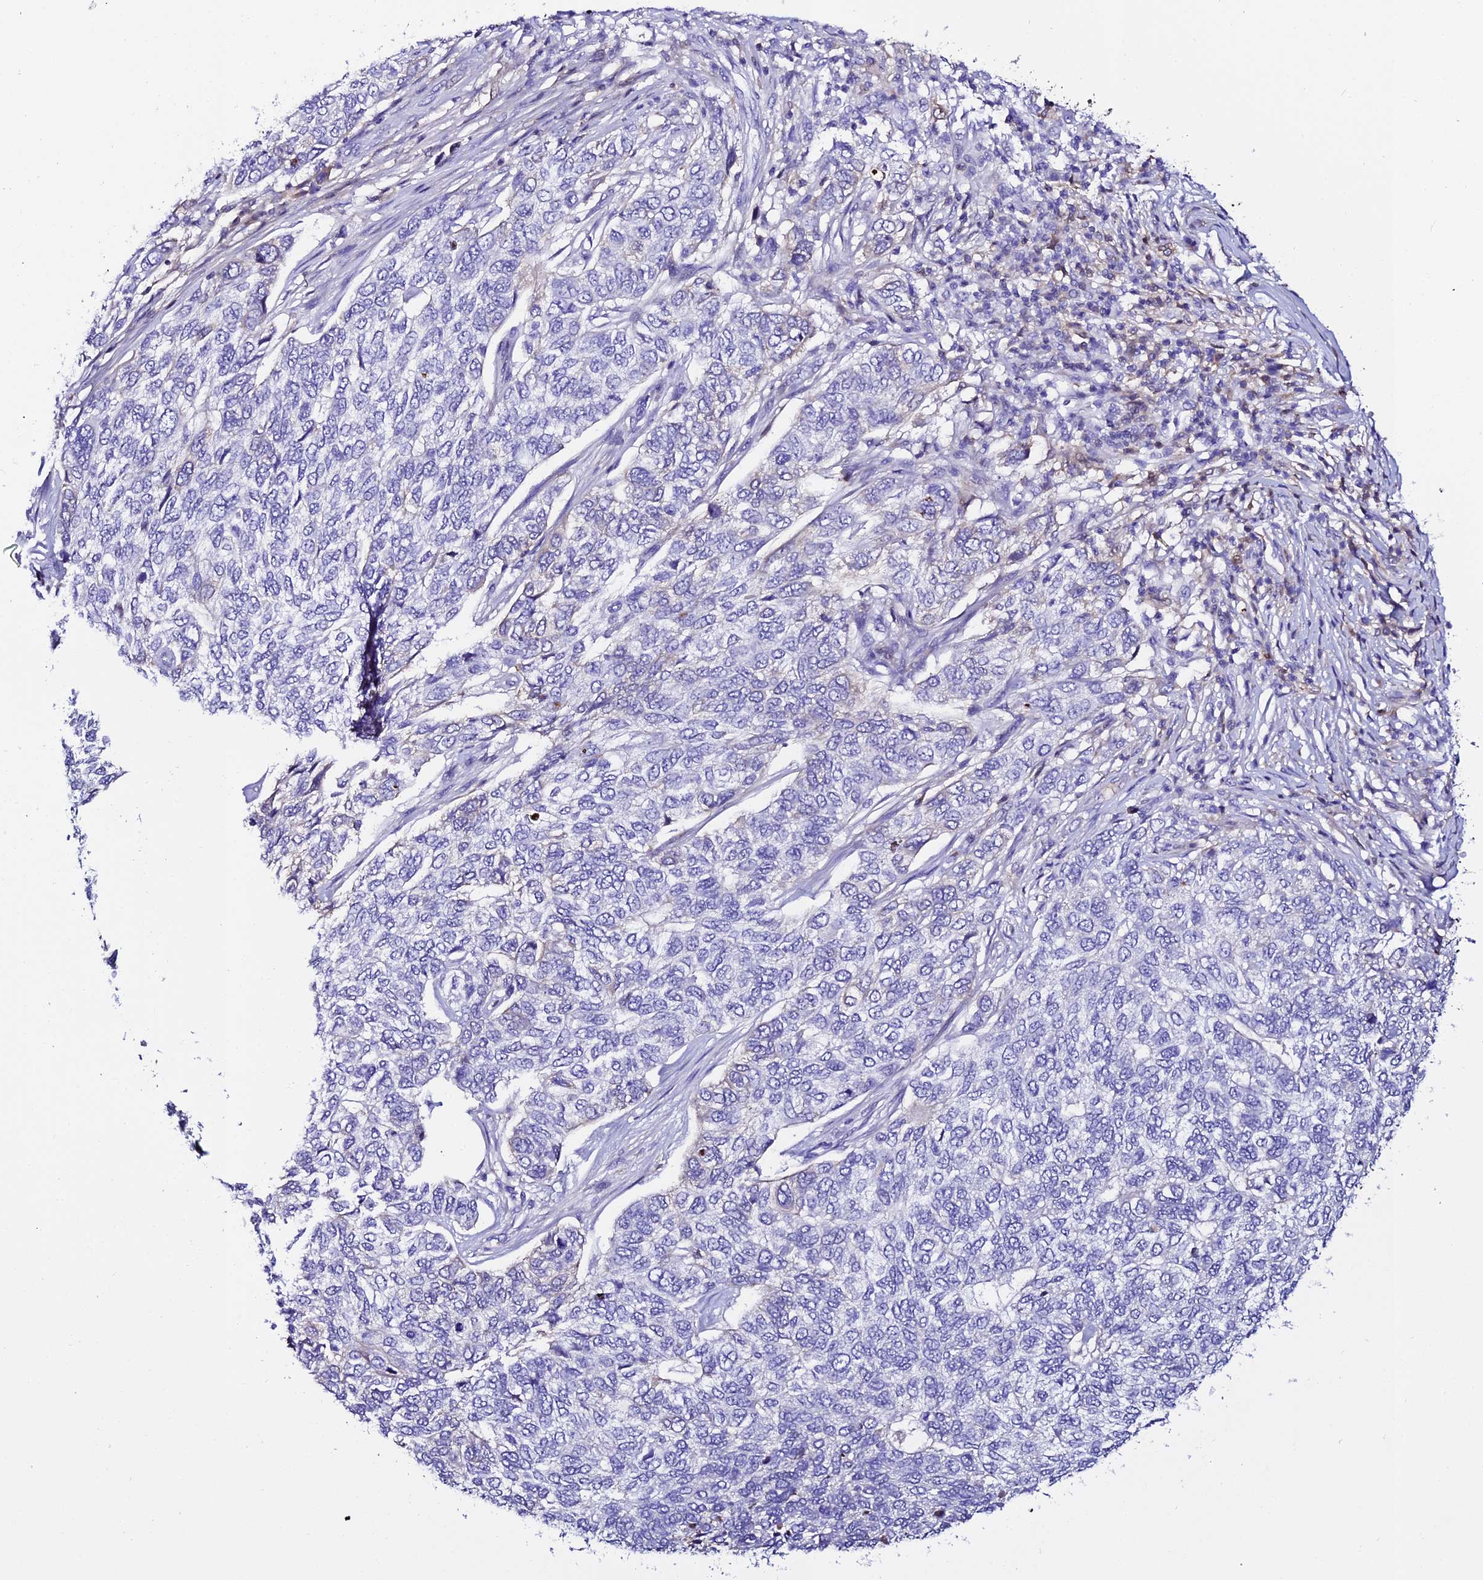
{"staining": {"intensity": "negative", "quantity": "none", "location": "none"}, "tissue": "skin cancer", "cell_type": "Tumor cells", "image_type": "cancer", "snomed": [{"axis": "morphology", "description": "Basal cell carcinoma"}, {"axis": "topography", "description": "Skin"}], "caption": "Protein analysis of skin cancer (basal cell carcinoma) shows no significant staining in tumor cells.", "gene": "DEFB132", "patient": {"sex": "female", "age": 65}}